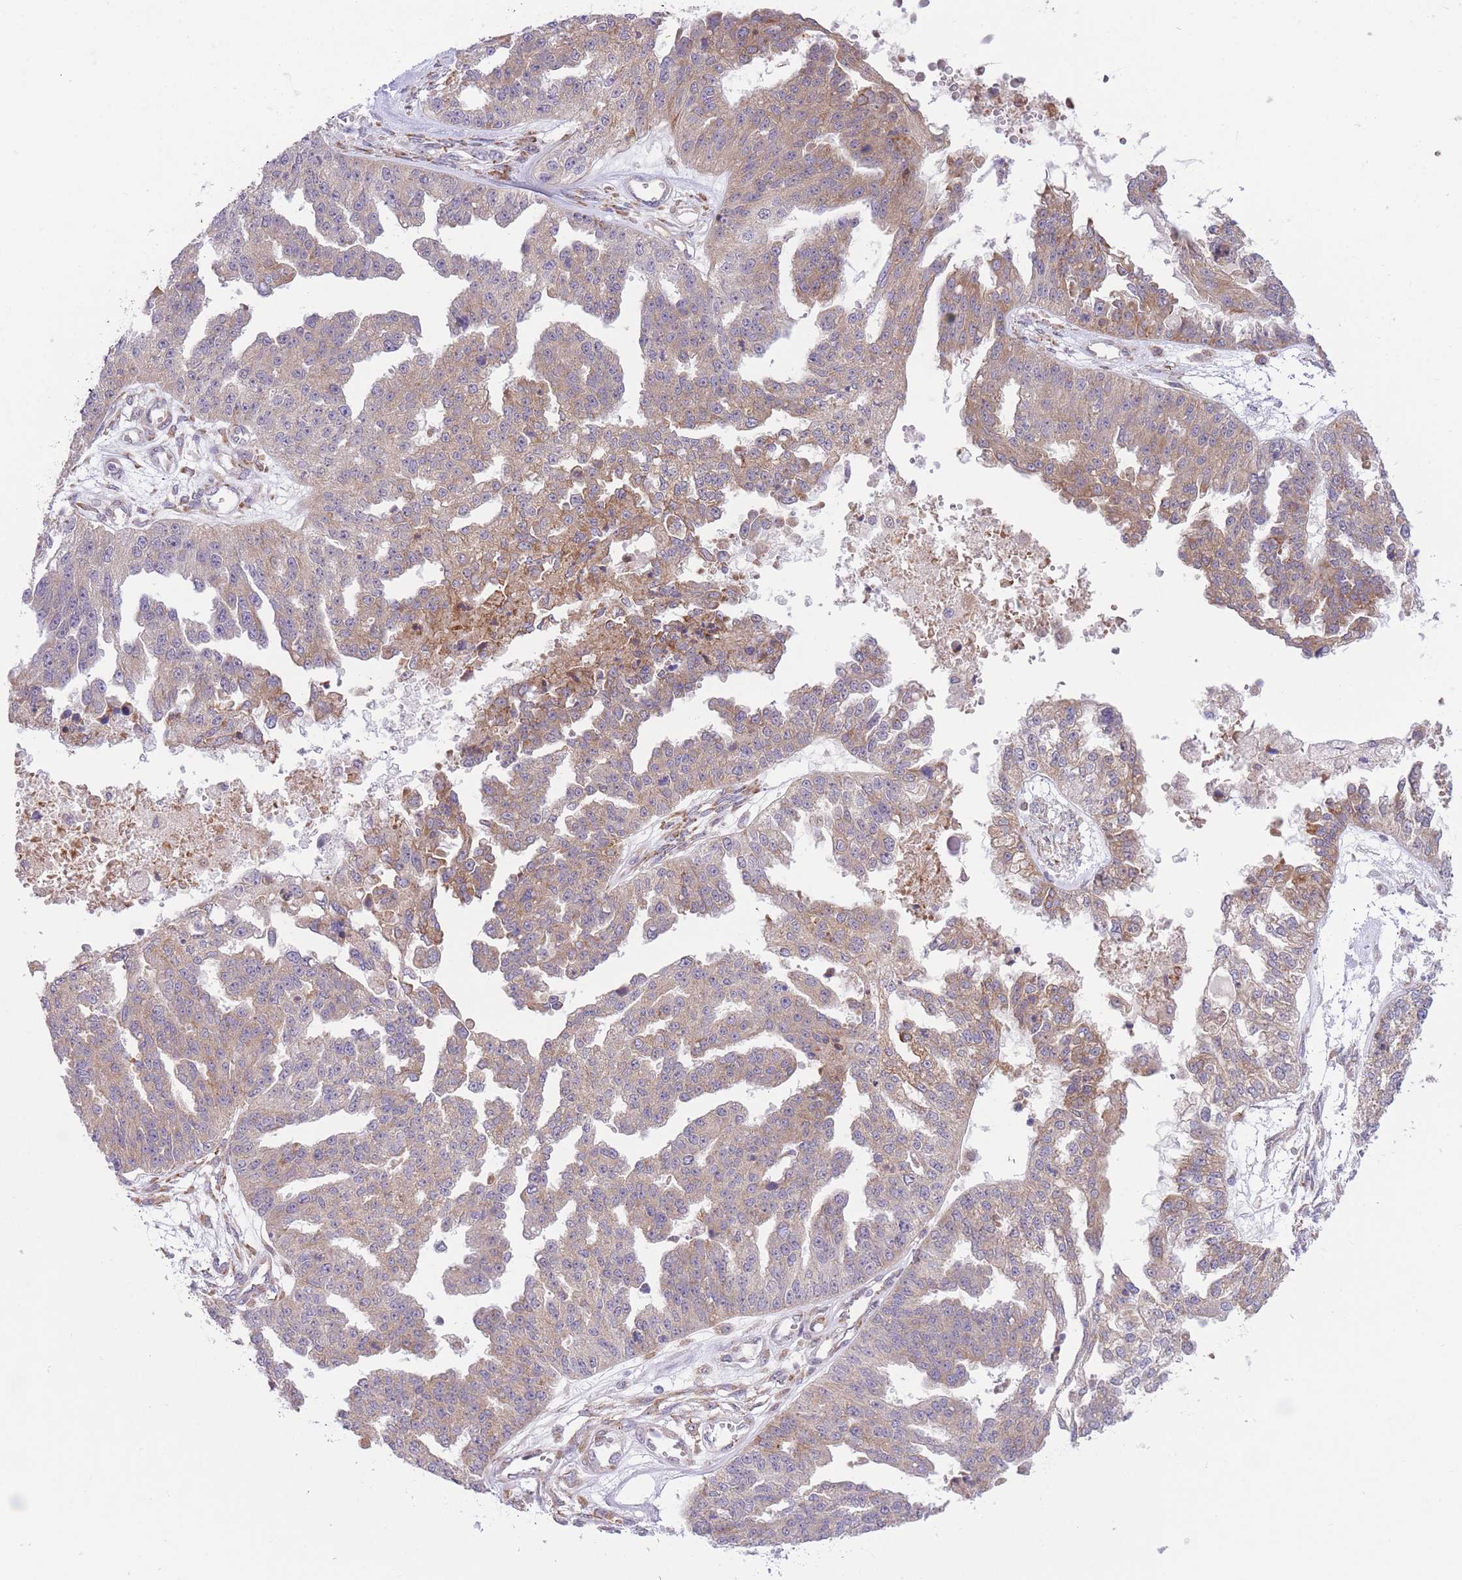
{"staining": {"intensity": "moderate", "quantity": ">75%", "location": "cytoplasmic/membranous"}, "tissue": "ovarian cancer", "cell_type": "Tumor cells", "image_type": "cancer", "snomed": [{"axis": "morphology", "description": "Cystadenocarcinoma, serous, NOS"}, {"axis": "topography", "description": "Ovary"}], "caption": "Protein expression analysis of serous cystadenocarcinoma (ovarian) demonstrates moderate cytoplasmic/membranous staining in approximately >75% of tumor cells.", "gene": "EXOSC8", "patient": {"sex": "female", "age": 58}}